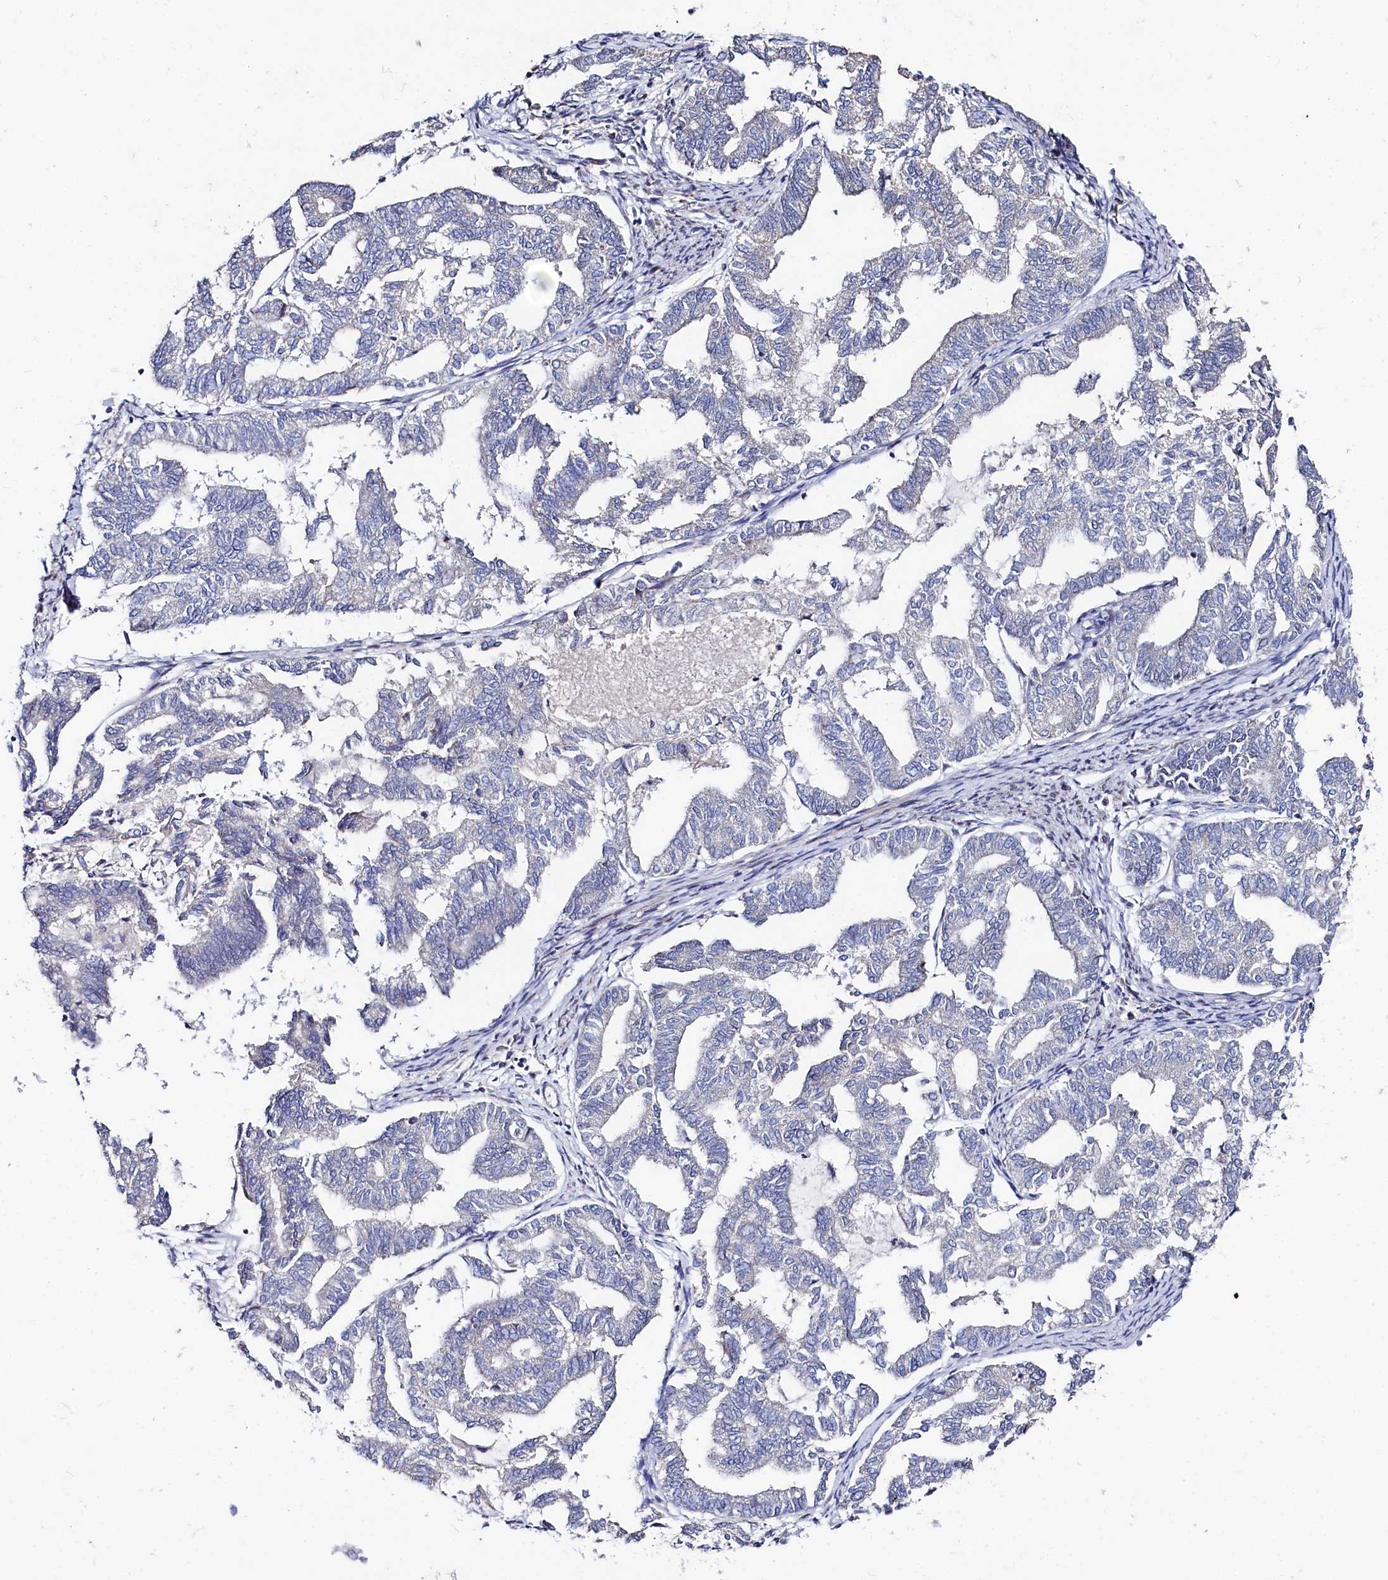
{"staining": {"intensity": "negative", "quantity": "none", "location": "none"}, "tissue": "endometrial cancer", "cell_type": "Tumor cells", "image_type": "cancer", "snomed": [{"axis": "morphology", "description": "Adenocarcinoma, NOS"}, {"axis": "topography", "description": "Endometrium"}], "caption": "Adenocarcinoma (endometrial) was stained to show a protein in brown. There is no significant positivity in tumor cells.", "gene": "TIGD4", "patient": {"sex": "female", "age": 79}}